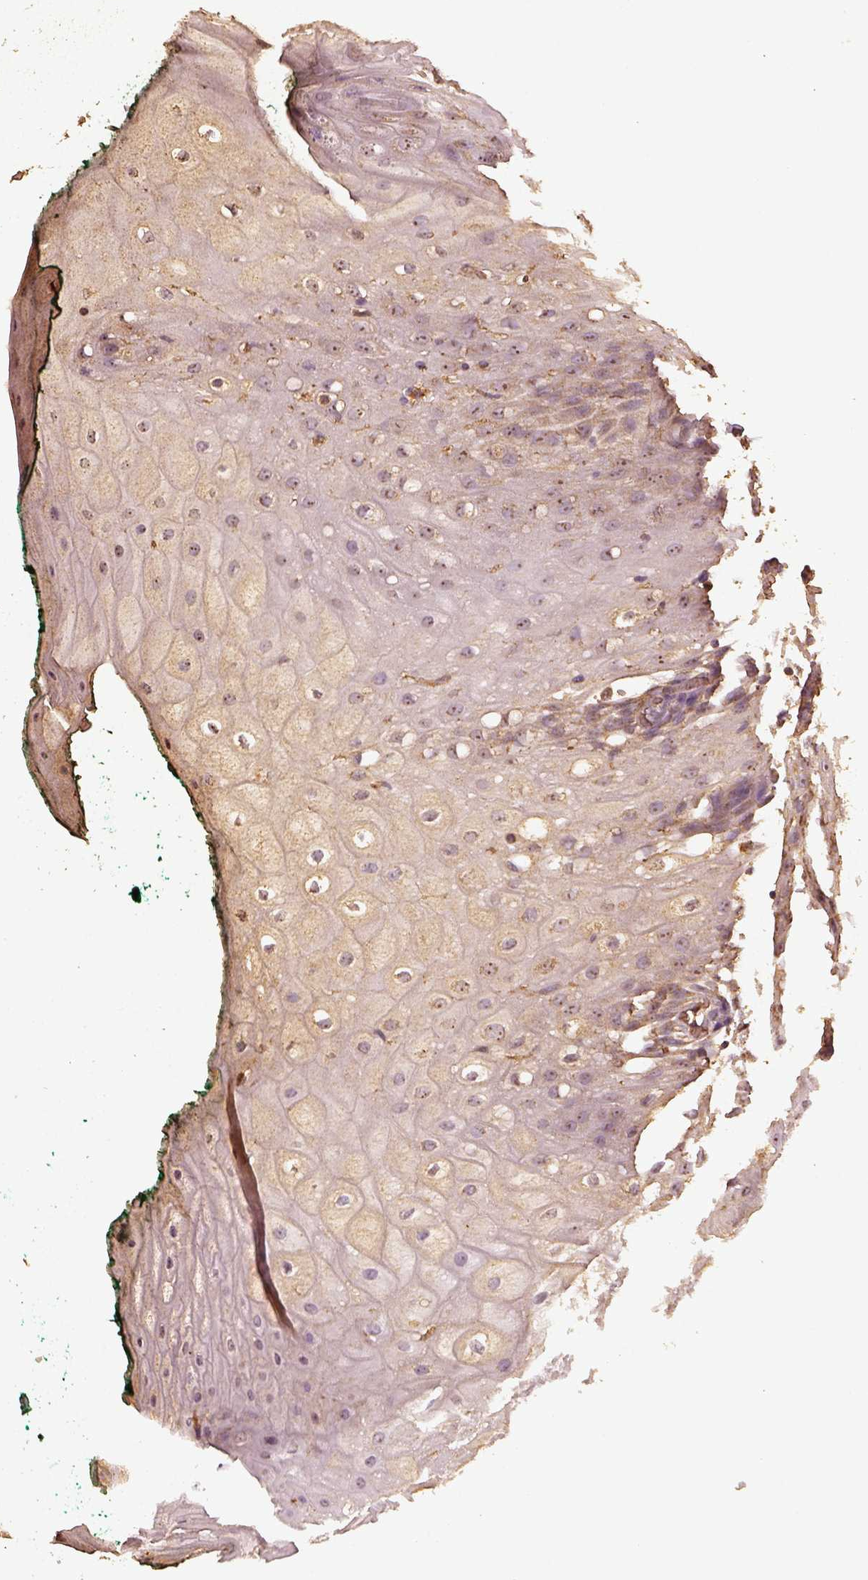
{"staining": {"intensity": "weak", "quantity": "25%-75%", "location": "nuclear"}, "tissue": "oral mucosa", "cell_type": "Squamous epithelial cells", "image_type": "normal", "snomed": [{"axis": "morphology", "description": "Normal tissue, NOS"}, {"axis": "topography", "description": "Oral tissue"}, {"axis": "topography", "description": "Head-Neck"}], "caption": "About 25%-75% of squamous epithelial cells in unremarkable oral mucosa reveal weak nuclear protein positivity as visualized by brown immunohistochemical staining.", "gene": "PTGES2", "patient": {"sex": "female", "age": 68}}